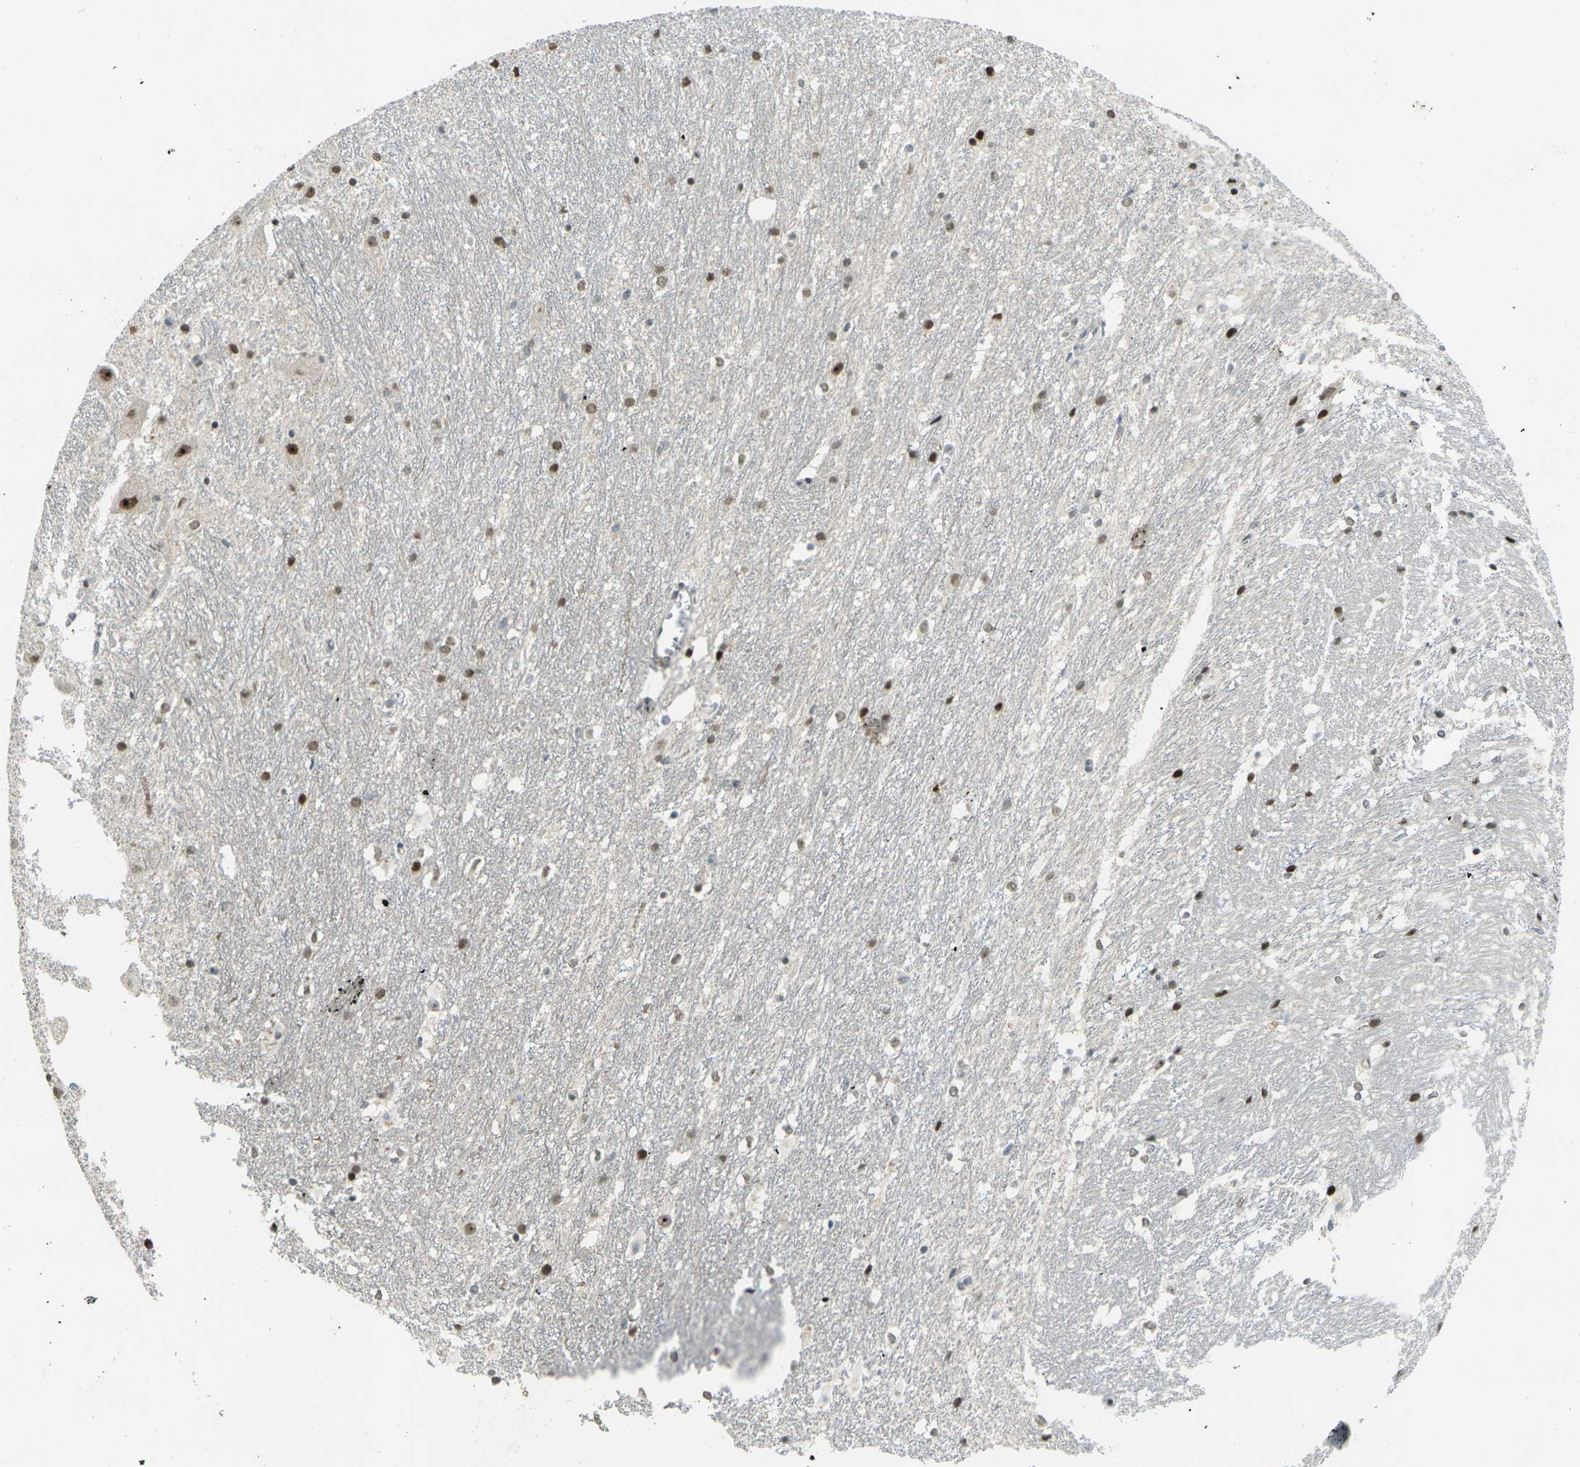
{"staining": {"intensity": "strong", "quantity": ">75%", "location": "nuclear"}, "tissue": "hippocampus", "cell_type": "Glial cells", "image_type": "normal", "snomed": [{"axis": "morphology", "description": "Normal tissue, NOS"}, {"axis": "topography", "description": "Hippocampus"}], "caption": "Protein staining exhibits strong nuclear expression in approximately >75% of glial cells in unremarkable hippocampus. Immunohistochemistry (ihc) stains the protein in brown and the nuclei are stained blue.", "gene": "UBE2C", "patient": {"sex": "female", "age": 19}}